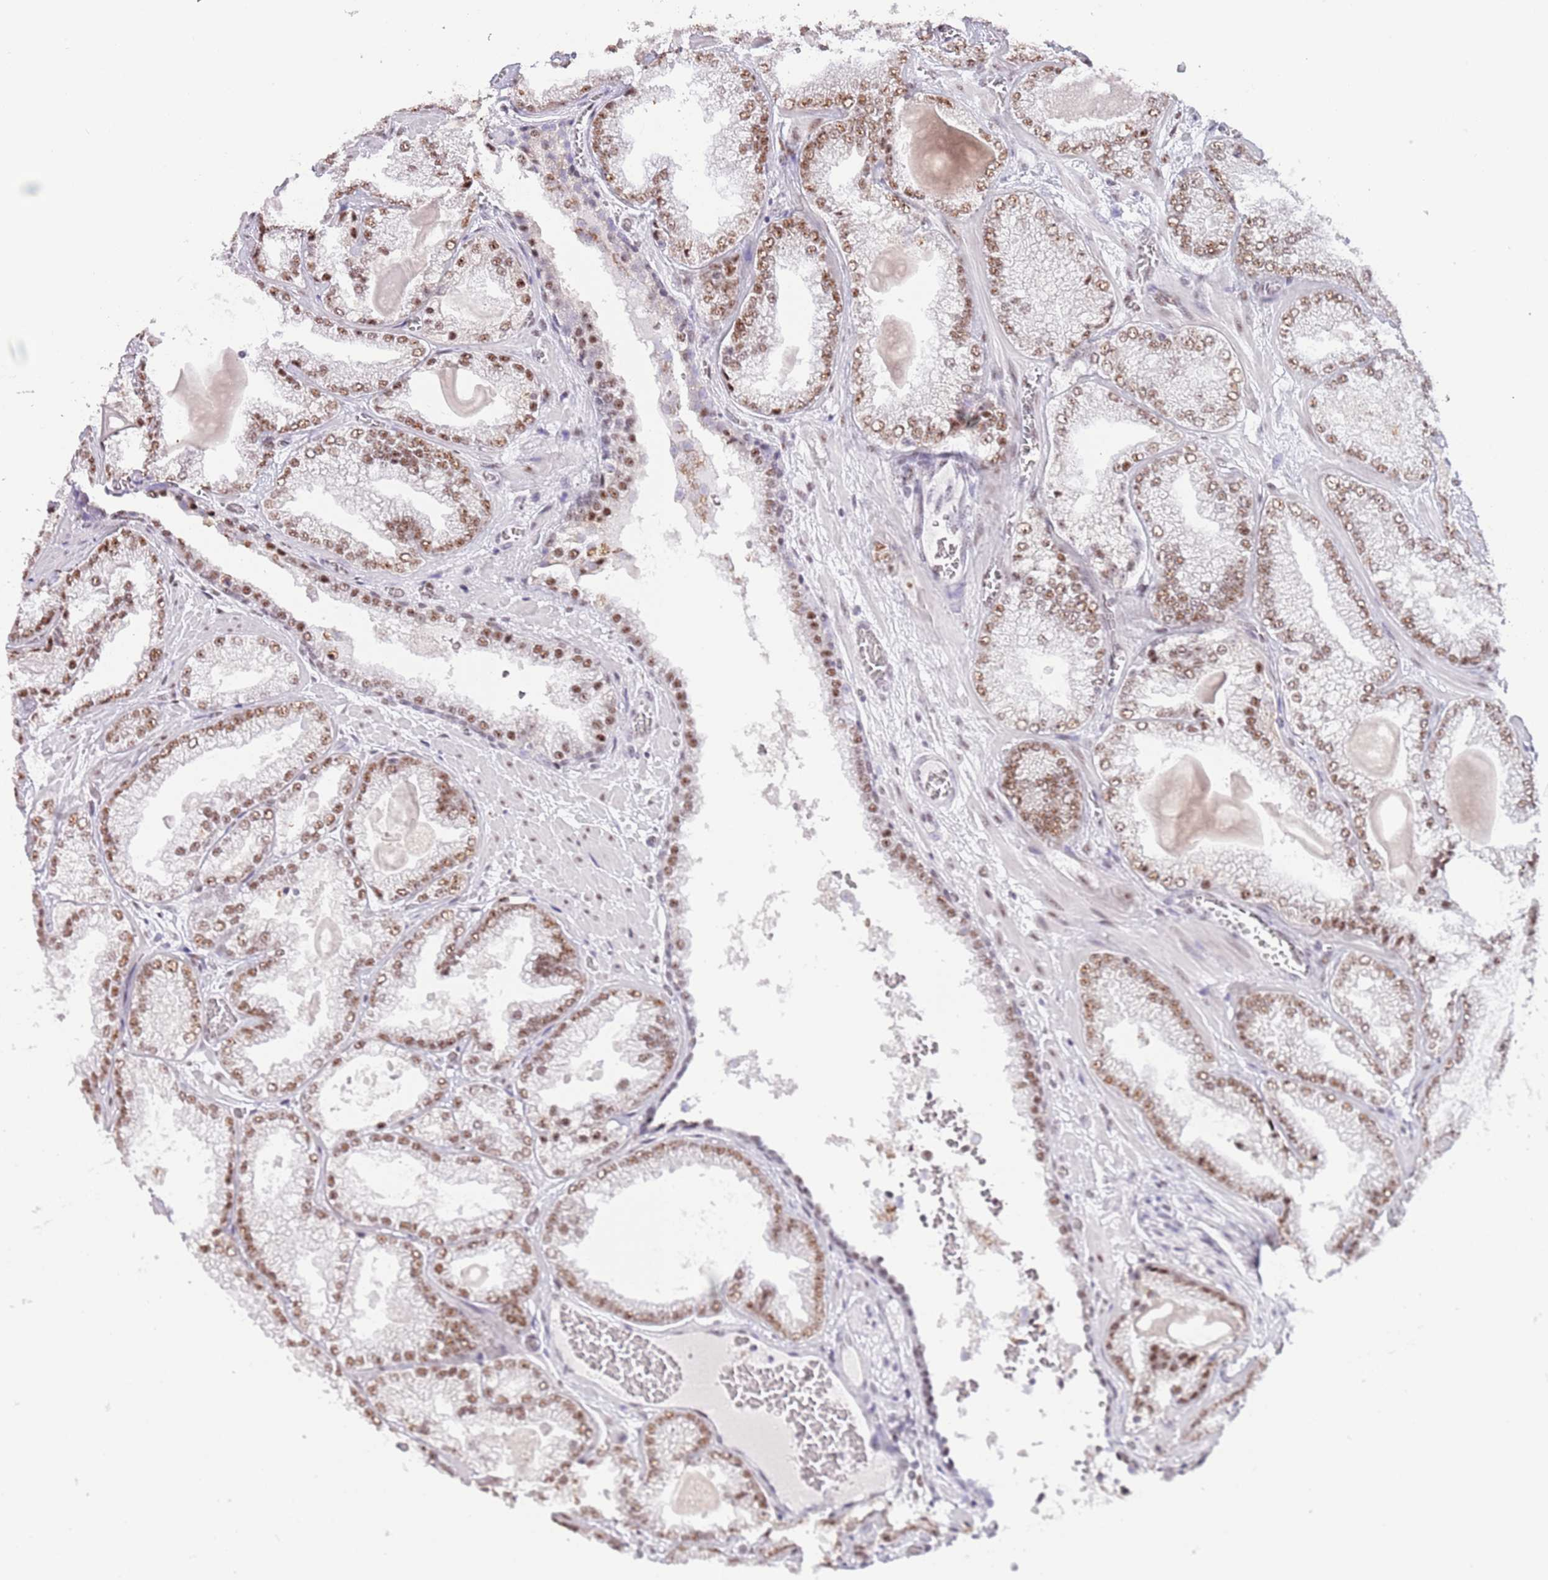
{"staining": {"intensity": "moderate", "quantity": ">75%", "location": "nuclear"}, "tissue": "prostate cancer", "cell_type": "Tumor cells", "image_type": "cancer", "snomed": [{"axis": "morphology", "description": "Adenocarcinoma, Low grade"}, {"axis": "topography", "description": "Prostate"}], "caption": "Immunohistochemical staining of human low-grade adenocarcinoma (prostate) demonstrates medium levels of moderate nuclear staining in approximately >75% of tumor cells.", "gene": "SF3A2", "patient": {"sex": "male", "age": 57}}